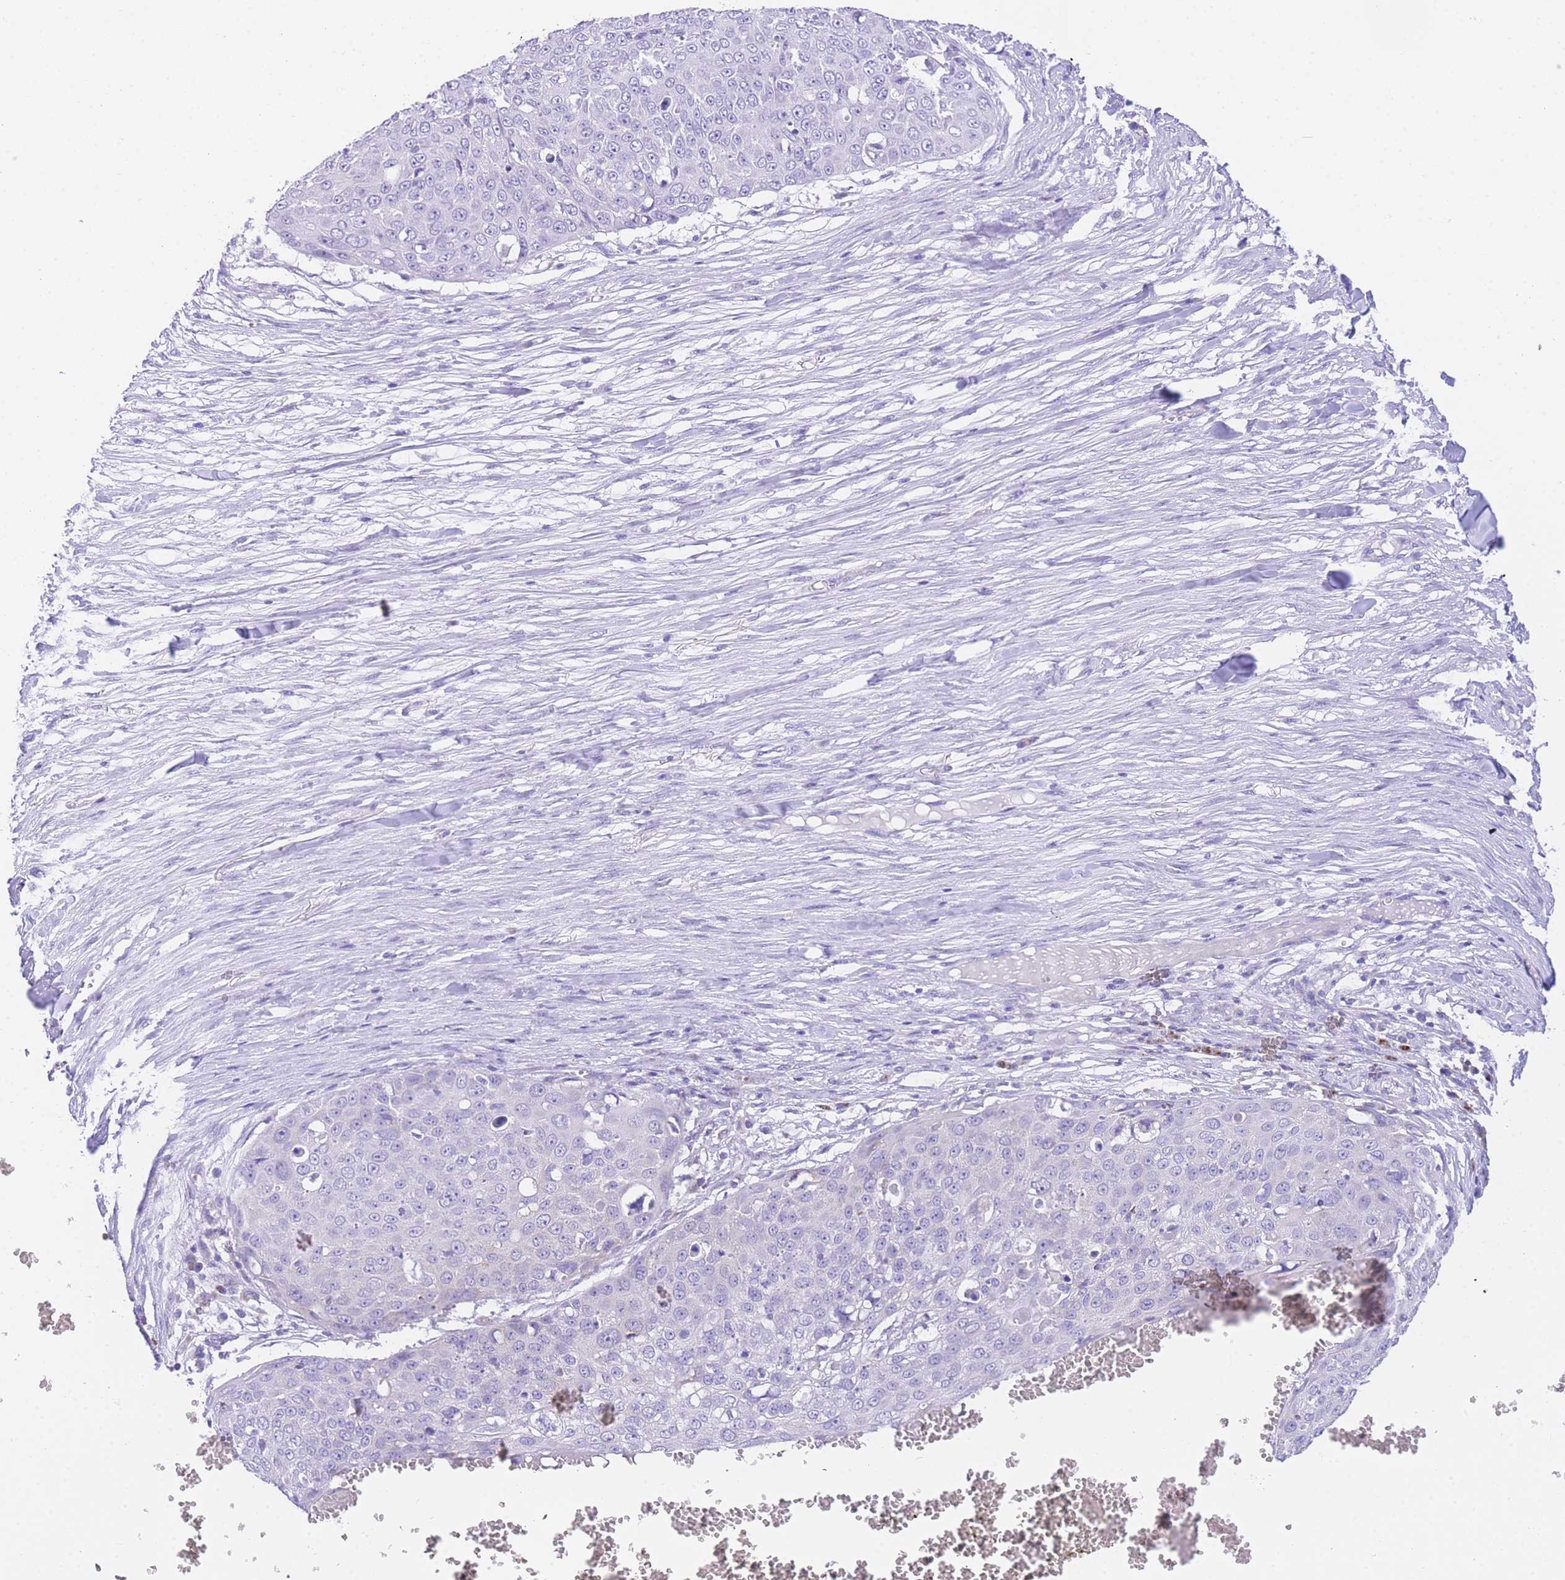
{"staining": {"intensity": "negative", "quantity": "none", "location": "none"}, "tissue": "skin cancer", "cell_type": "Tumor cells", "image_type": "cancer", "snomed": [{"axis": "morphology", "description": "Squamous cell carcinoma, NOS"}, {"axis": "topography", "description": "Skin"}], "caption": "This is a micrograph of immunohistochemistry staining of skin squamous cell carcinoma, which shows no positivity in tumor cells.", "gene": "NKD2", "patient": {"sex": "male", "age": 71}}